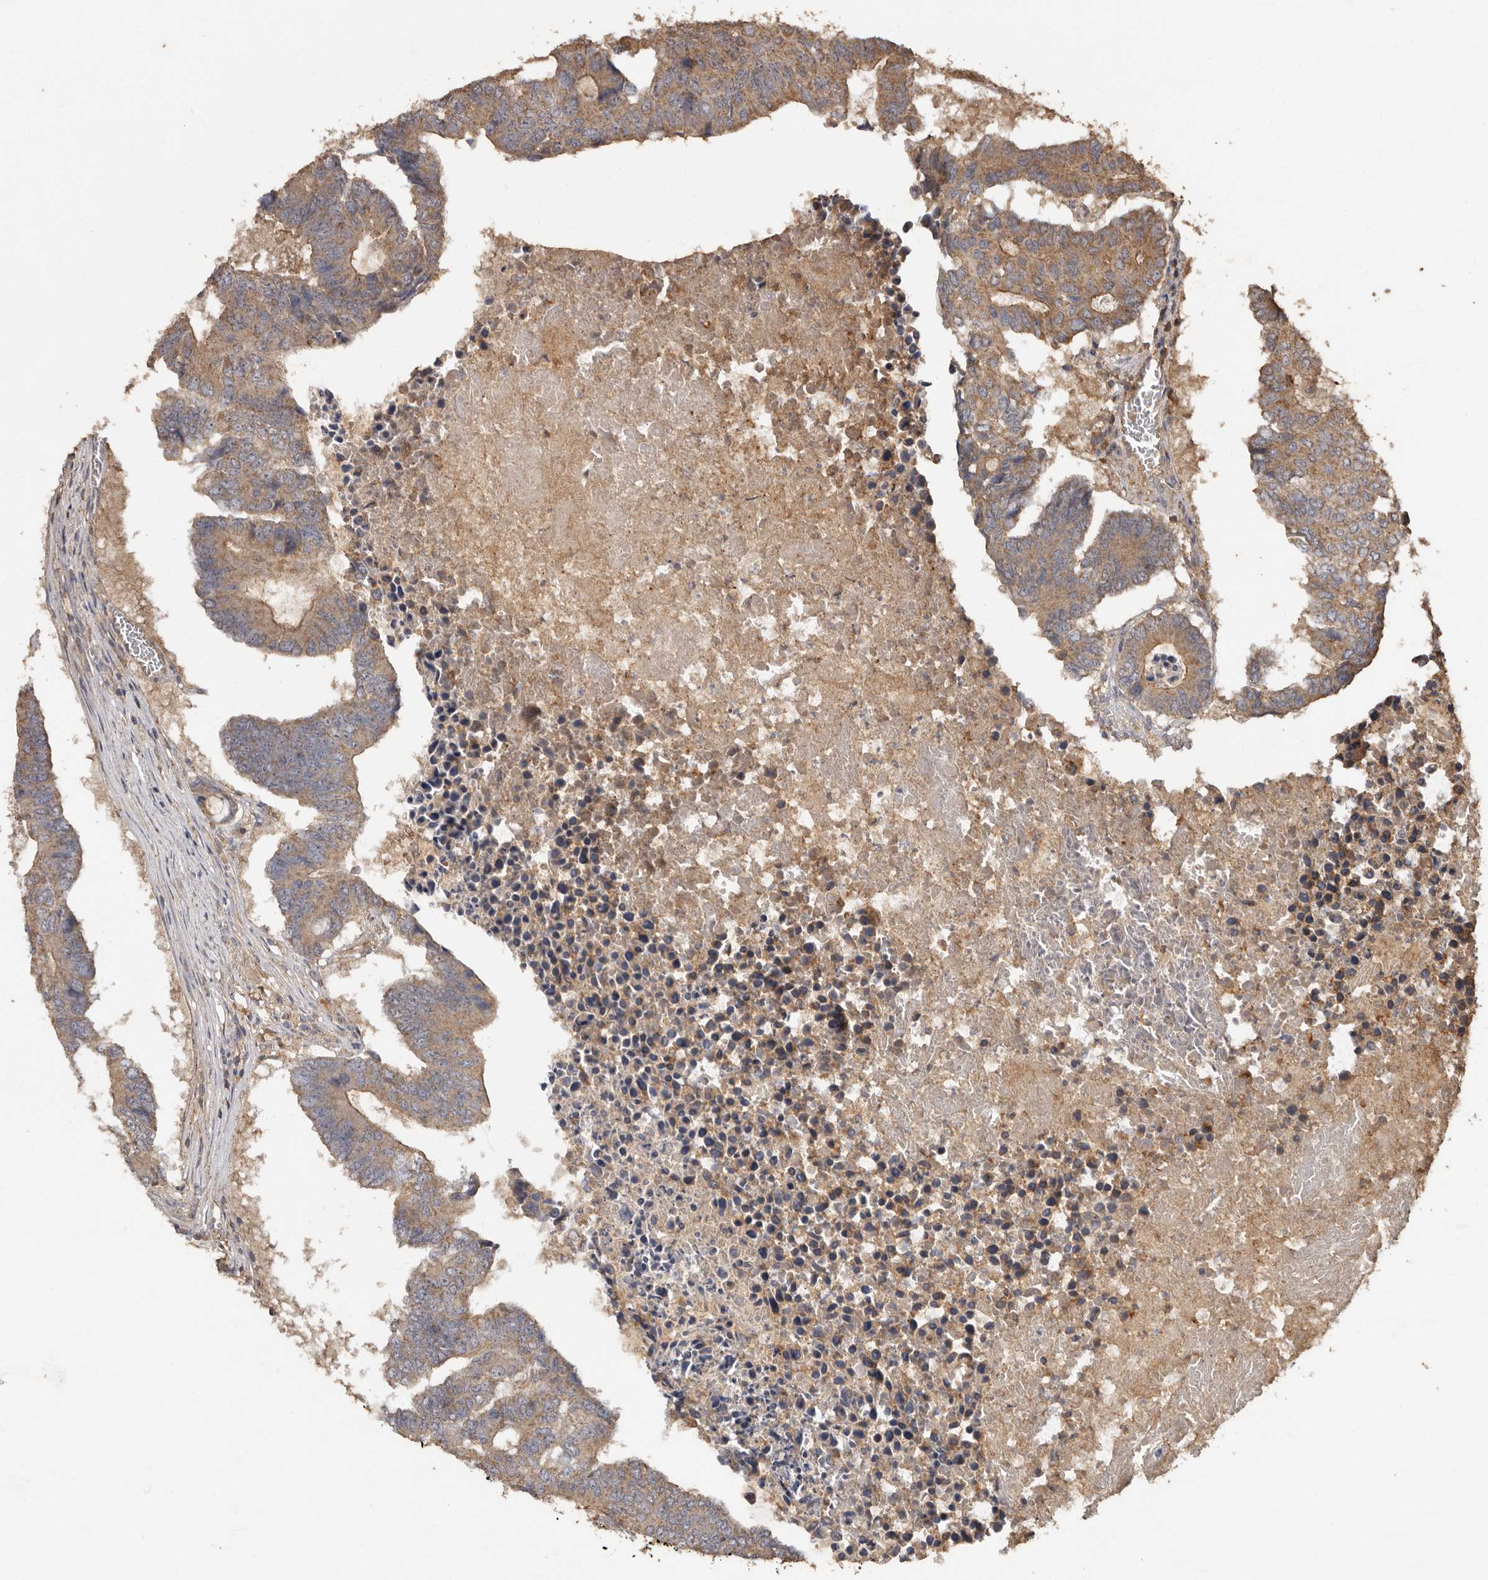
{"staining": {"intensity": "moderate", "quantity": ">75%", "location": "cytoplasmic/membranous"}, "tissue": "colorectal cancer", "cell_type": "Tumor cells", "image_type": "cancer", "snomed": [{"axis": "morphology", "description": "Adenocarcinoma, NOS"}, {"axis": "topography", "description": "Colon"}], "caption": "A micrograph of human colorectal cancer (adenocarcinoma) stained for a protein demonstrates moderate cytoplasmic/membranous brown staining in tumor cells.", "gene": "RWDD1", "patient": {"sex": "male", "age": 87}}